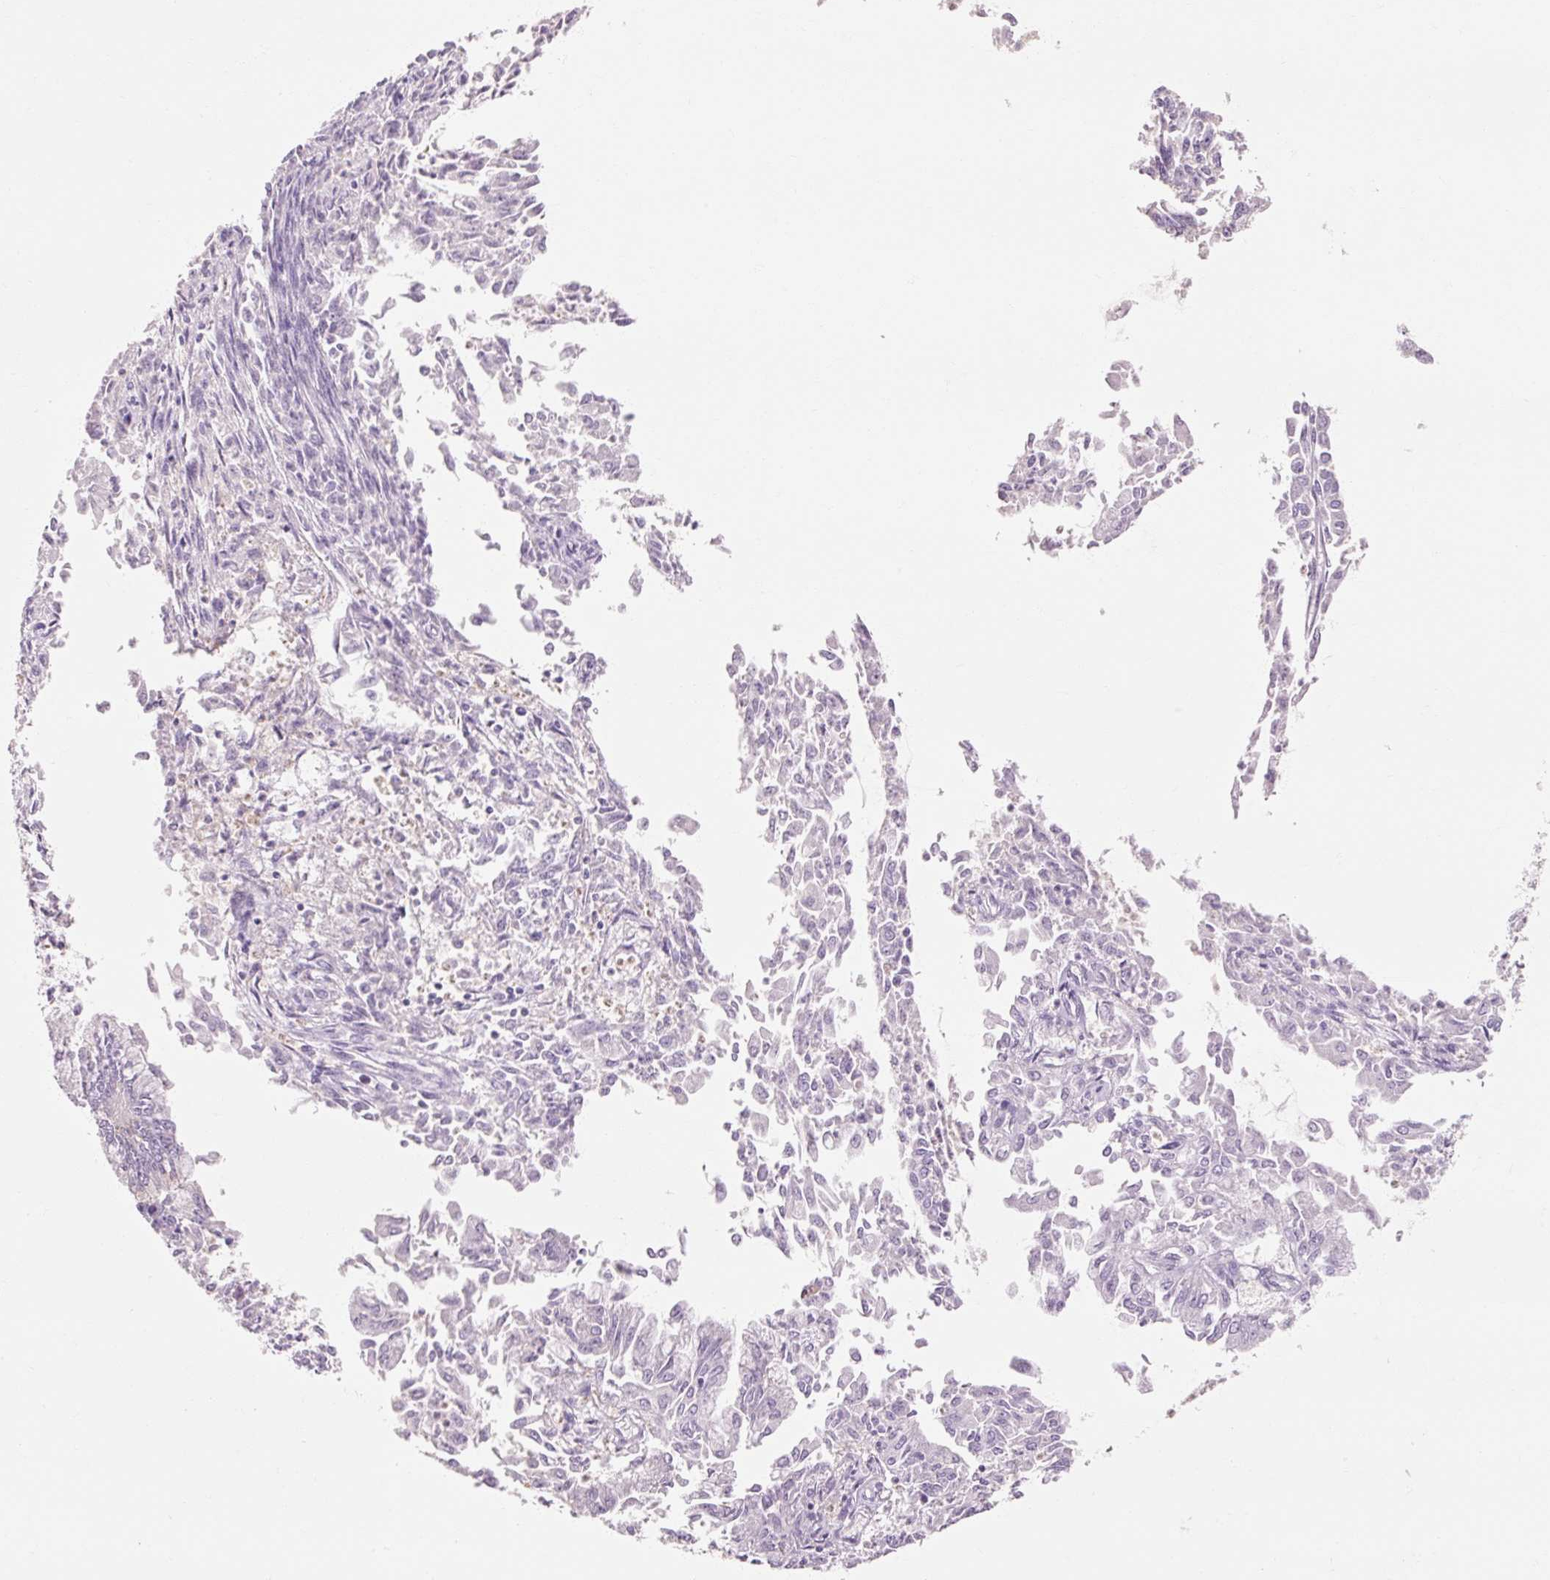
{"staining": {"intensity": "moderate", "quantity": "<25%", "location": "cytoplasmic/membranous"}, "tissue": "endometrial cancer", "cell_type": "Tumor cells", "image_type": "cancer", "snomed": [{"axis": "morphology", "description": "Adenocarcinoma, NOS"}, {"axis": "topography", "description": "Endometrium"}], "caption": "Adenocarcinoma (endometrial) was stained to show a protein in brown. There is low levels of moderate cytoplasmic/membranous expression in about <25% of tumor cells. (Stains: DAB in brown, nuclei in blue, Microscopy: brightfield microscopy at high magnification).", "gene": "OR8K1", "patient": {"sex": "female", "age": 73}}